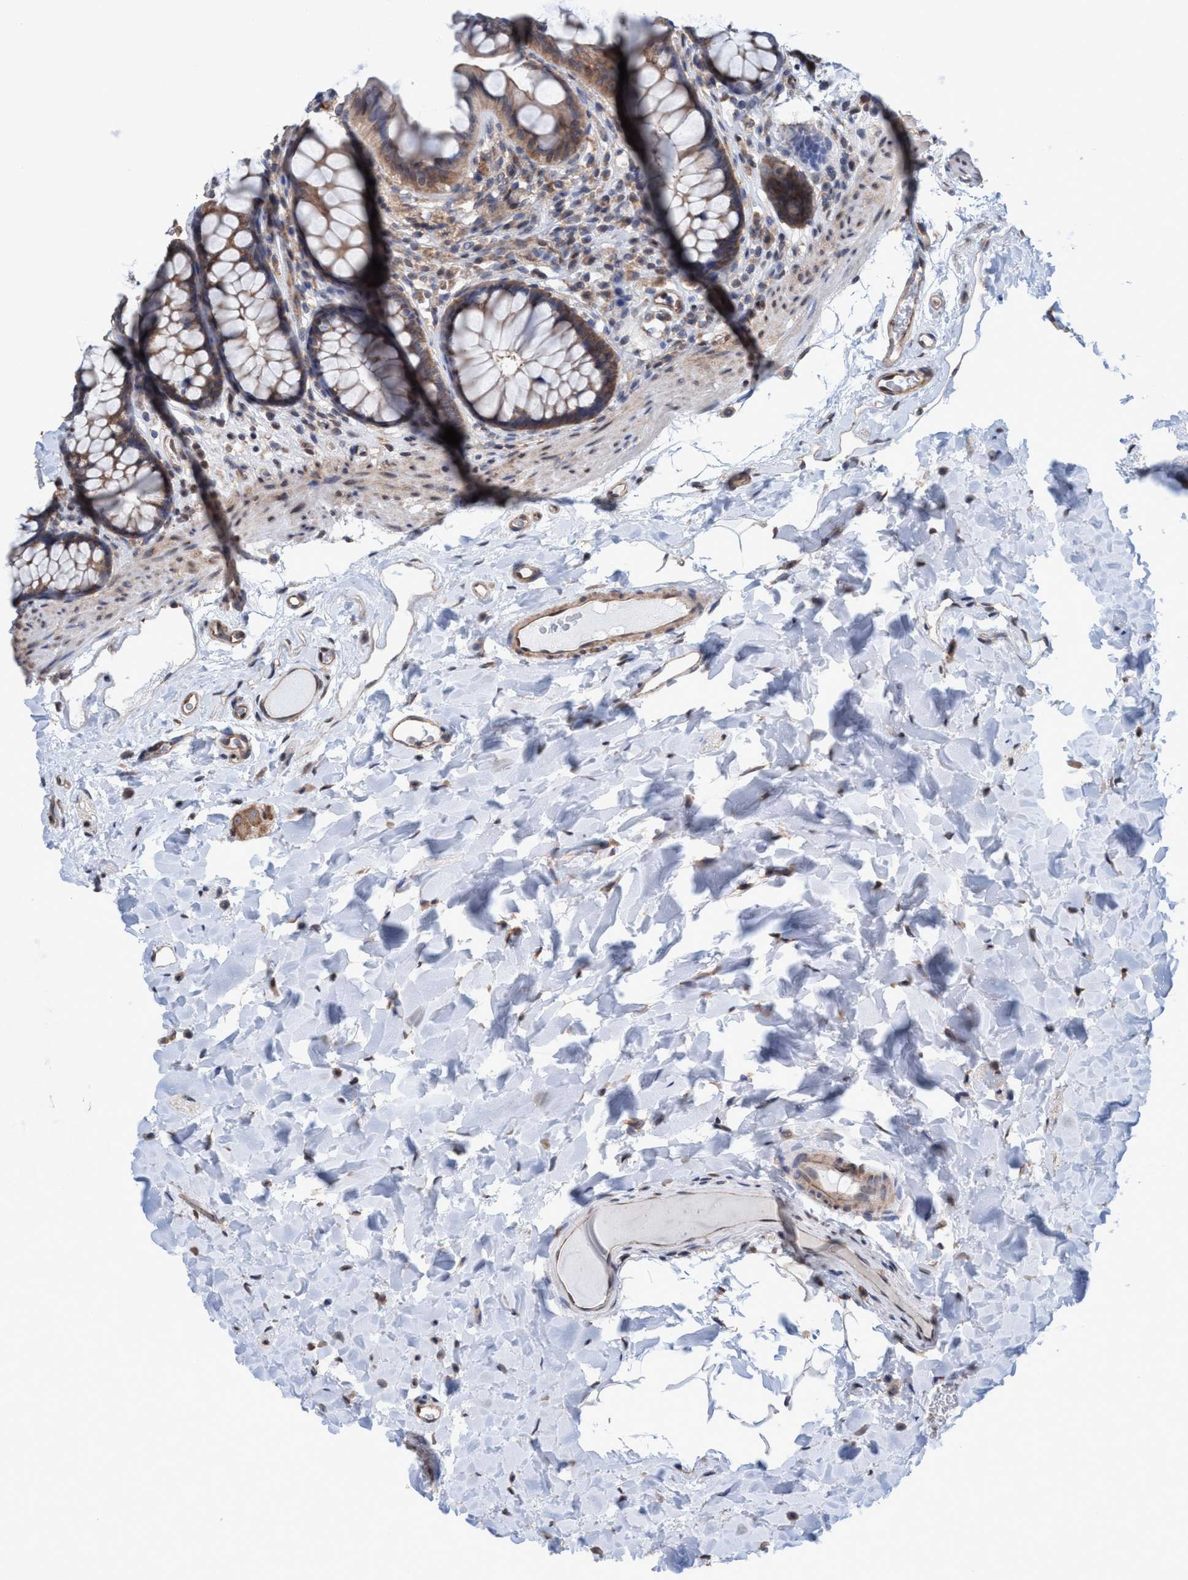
{"staining": {"intensity": "moderate", "quantity": ">75%", "location": "cytoplasmic/membranous"}, "tissue": "colon", "cell_type": "Endothelial cells", "image_type": "normal", "snomed": [{"axis": "morphology", "description": "Normal tissue, NOS"}, {"axis": "topography", "description": "Colon"}], "caption": "Normal colon displays moderate cytoplasmic/membranous positivity in approximately >75% of endothelial cells.", "gene": "METAP2", "patient": {"sex": "female", "age": 55}}